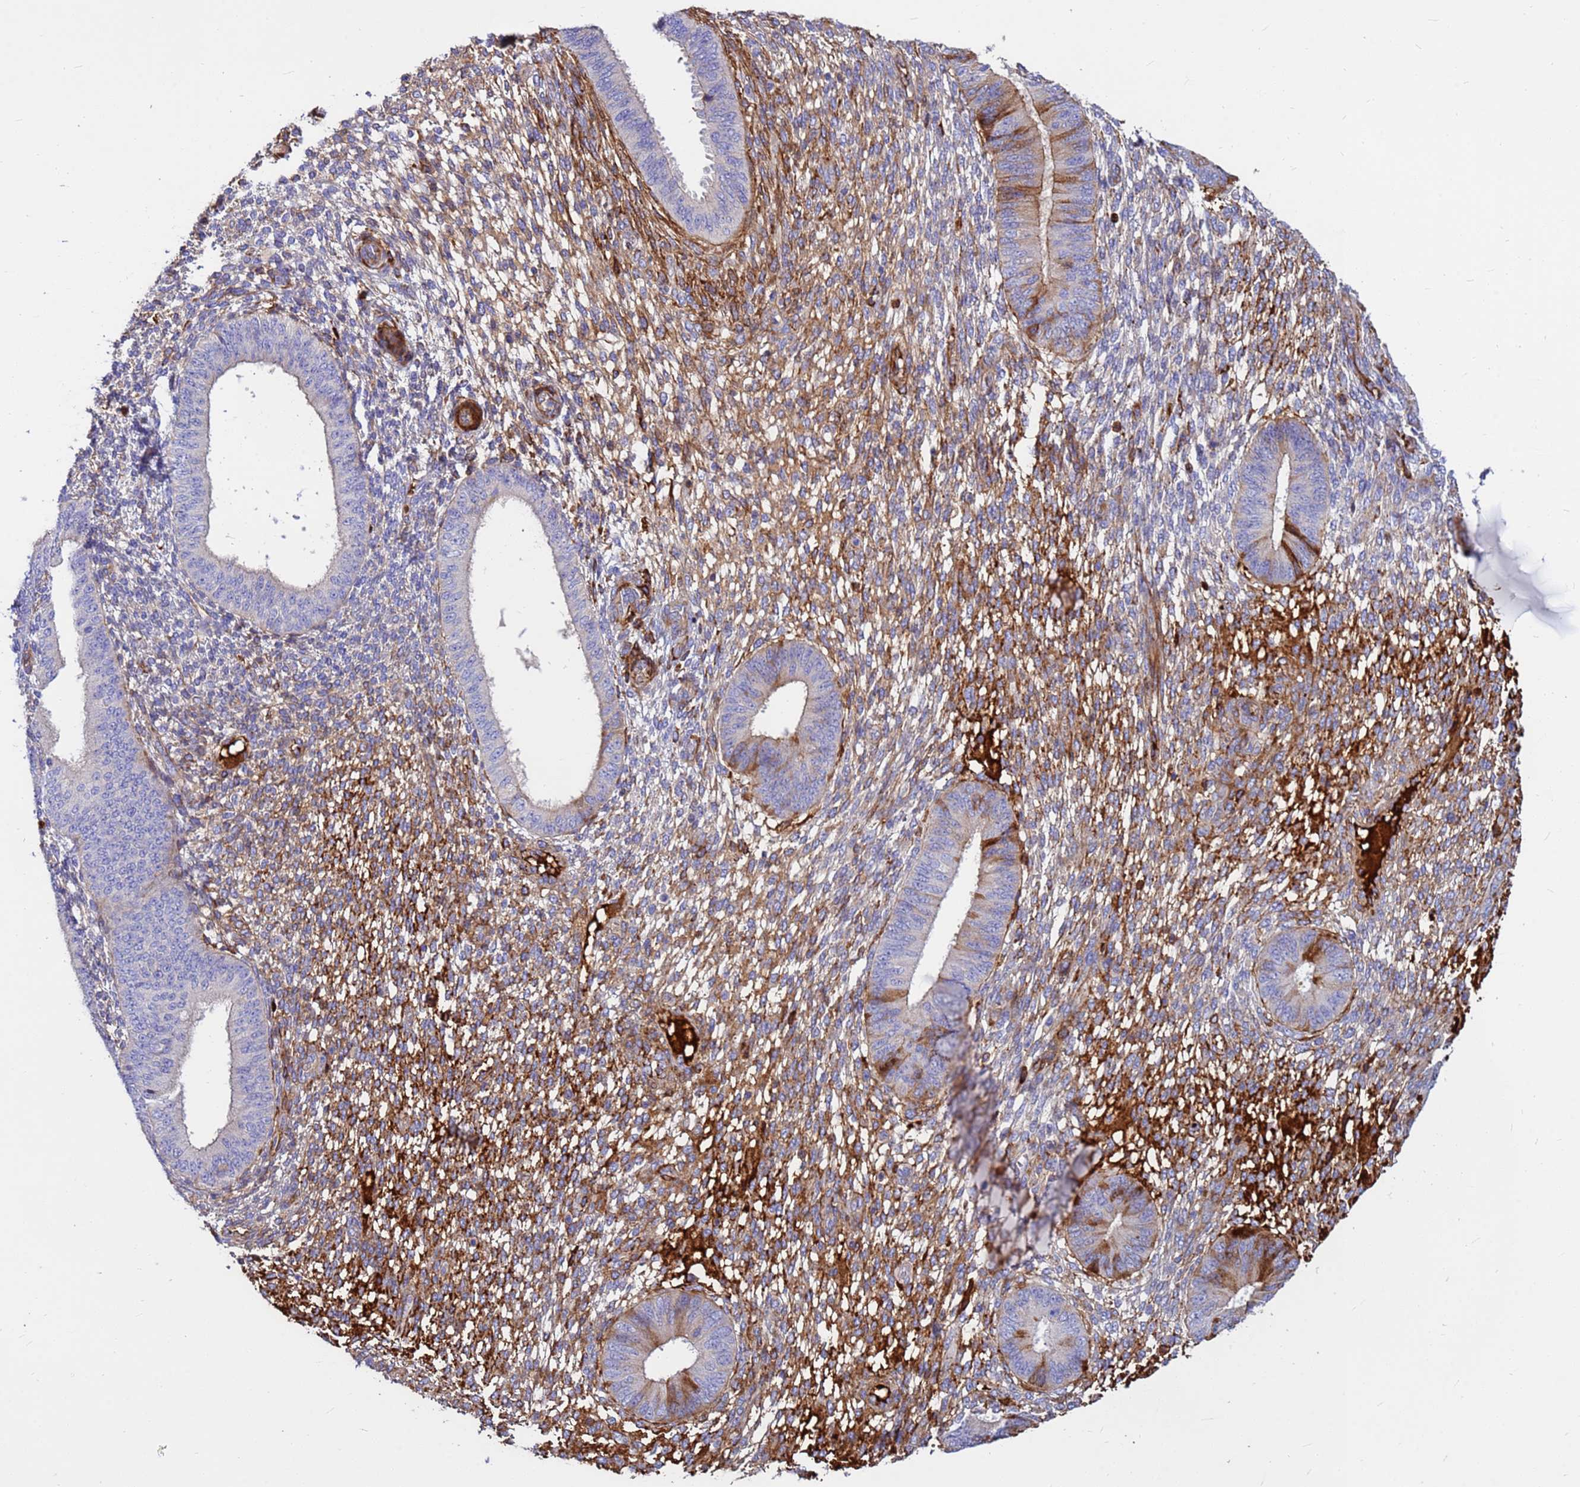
{"staining": {"intensity": "moderate", "quantity": "25%-75%", "location": "cytoplasmic/membranous"}, "tissue": "endometrium", "cell_type": "Cells in endometrial stroma", "image_type": "normal", "snomed": [{"axis": "morphology", "description": "Normal tissue, NOS"}, {"axis": "topography", "description": "Endometrium"}], "caption": "This is a histology image of immunohistochemistry (IHC) staining of benign endometrium, which shows moderate expression in the cytoplasmic/membranous of cells in endometrial stroma.", "gene": "CRHBP", "patient": {"sex": "female", "age": 49}}